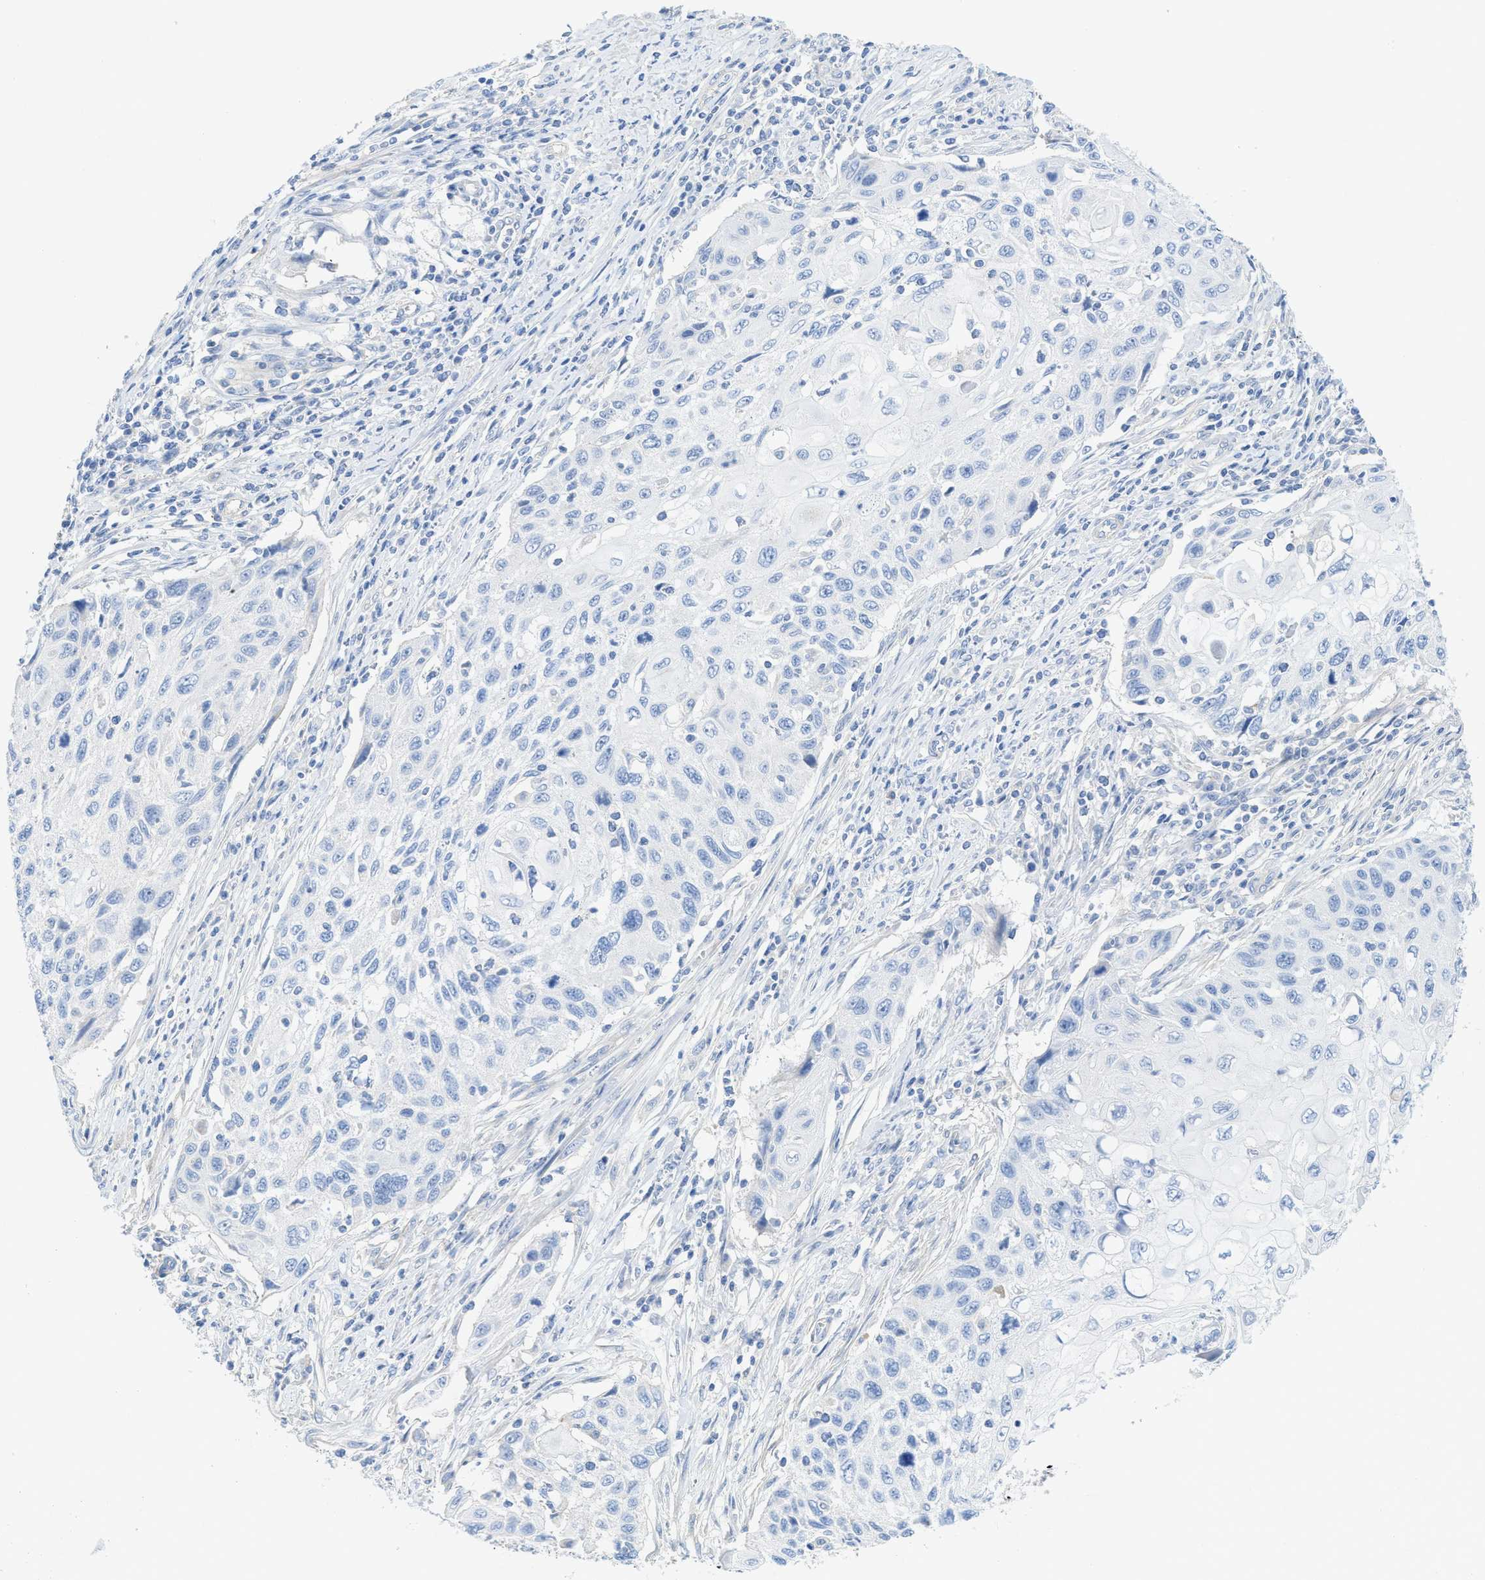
{"staining": {"intensity": "negative", "quantity": "none", "location": "none"}, "tissue": "cervical cancer", "cell_type": "Tumor cells", "image_type": "cancer", "snomed": [{"axis": "morphology", "description": "Squamous cell carcinoma, NOS"}, {"axis": "topography", "description": "Cervix"}], "caption": "The immunohistochemistry (IHC) image has no significant staining in tumor cells of cervical cancer (squamous cell carcinoma) tissue.", "gene": "MYL3", "patient": {"sex": "female", "age": 70}}